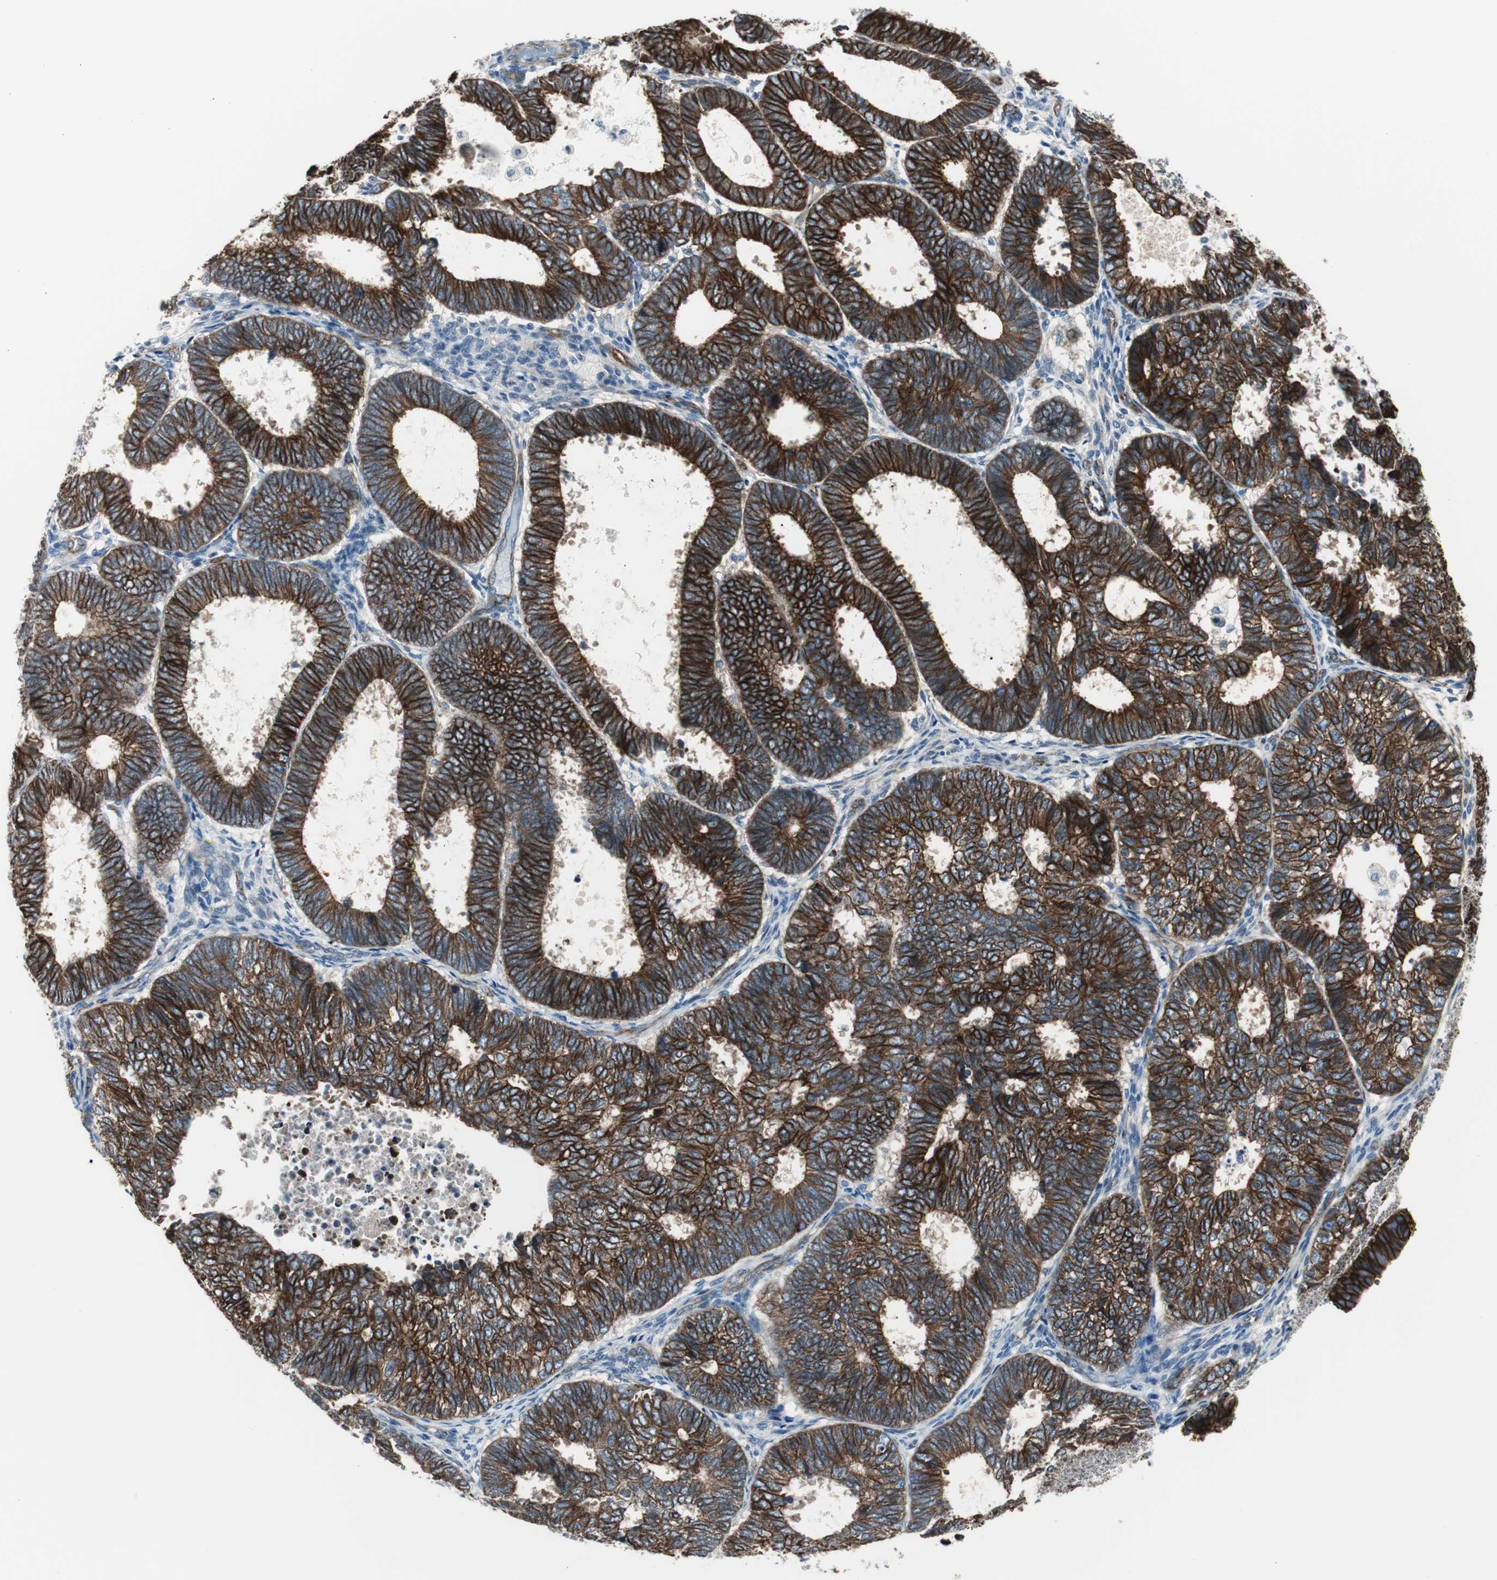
{"staining": {"intensity": "strong", "quantity": ">75%", "location": "cytoplasmic/membranous"}, "tissue": "endometrial cancer", "cell_type": "Tumor cells", "image_type": "cancer", "snomed": [{"axis": "morphology", "description": "Adenocarcinoma, NOS"}, {"axis": "topography", "description": "Uterus"}], "caption": "Human endometrial adenocarcinoma stained with a protein marker demonstrates strong staining in tumor cells.", "gene": "STXBP4", "patient": {"sex": "female", "age": 60}}